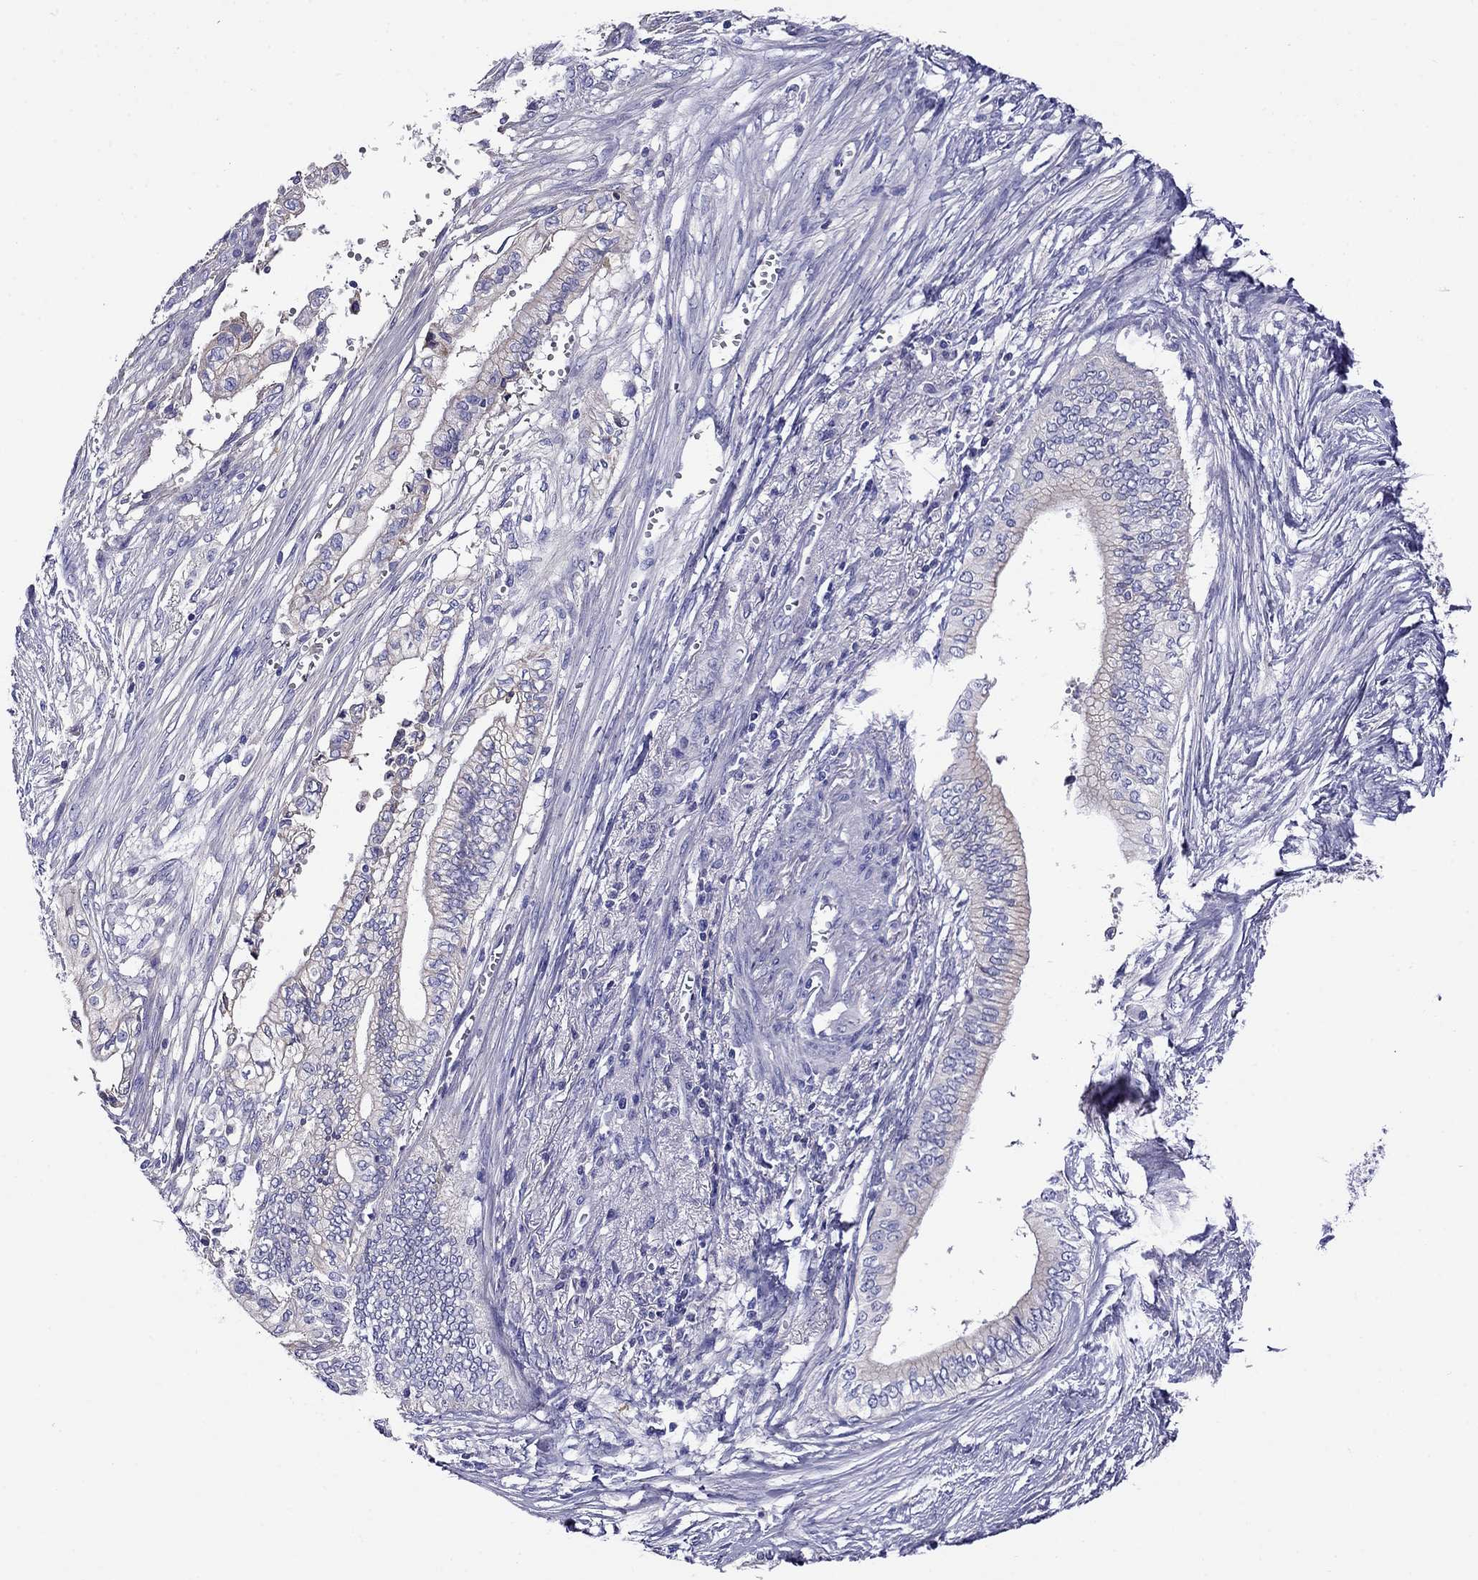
{"staining": {"intensity": "weak", "quantity": "<25%", "location": "cytoplasmic/membranous"}, "tissue": "pancreatic cancer", "cell_type": "Tumor cells", "image_type": "cancer", "snomed": [{"axis": "morphology", "description": "Adenocarcinoma, NOS"}, {"axis": "topography", "description": "Pancreas"}], "caption": "Immunohistochemistry of human pancreatic cancer reveals no staining in tumor cells.", "gene": "SCG2", "patient": {"sex": "female", "age": 61}}